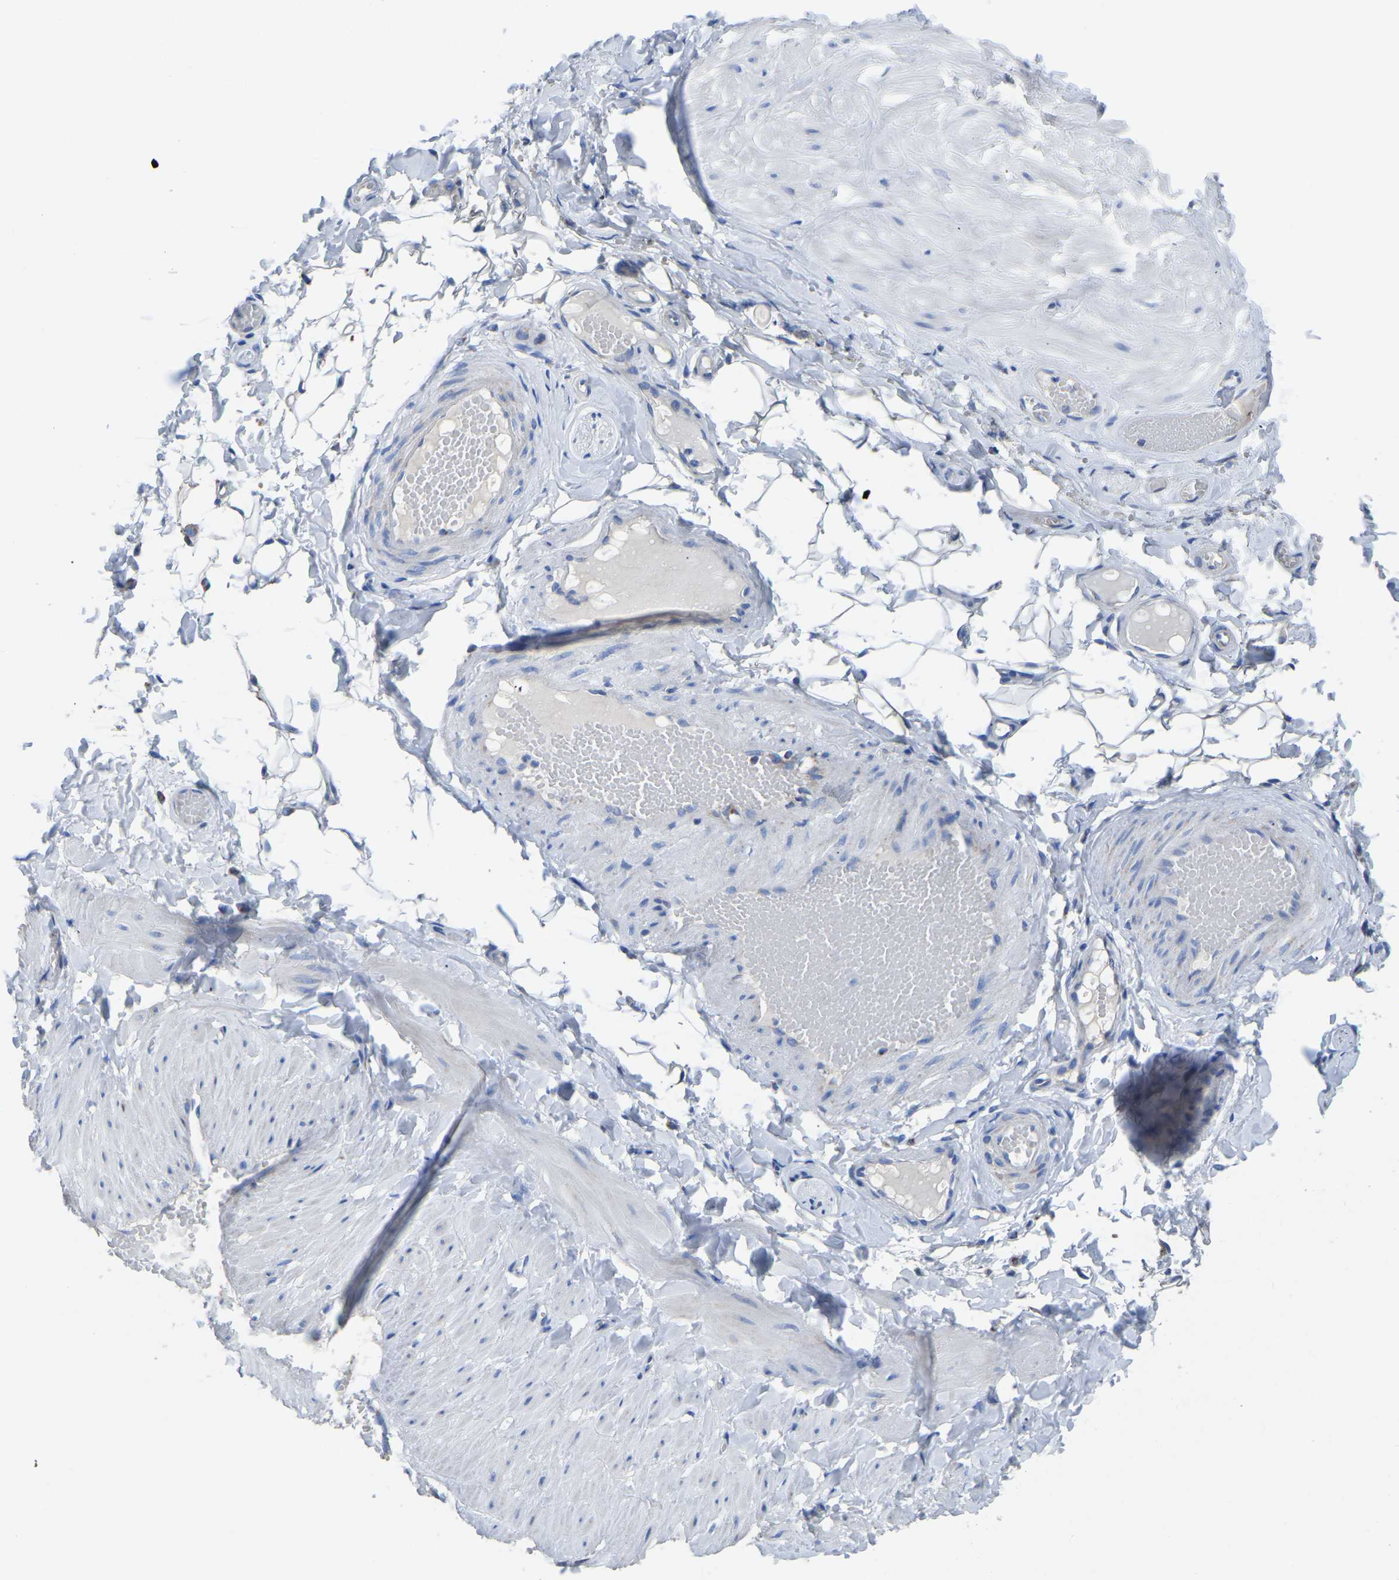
{"staining": {"intensity": "negative", "quantity": "none", "location": "none"}, "tissue": "adipose tissue", "cell_type": "Adipocytes", "image_type": "normal", "snomed": [{"axis": "morphology", "description": "Normal tissue, NOS"}, {"axis": "topography", "description": "Adipose tissue"}, {"axis": "topography", "description": "Vascular tissue"}, {"axis": "topography", "description": "Peripheral nerve tissue"}], "caption": "There is no significant expression in adipocytes of adipose tissue. (DAB IHC with hematoxylin counter stain).", "gene": "ETFA", "patient": {"sex": "male", "age": 25}}